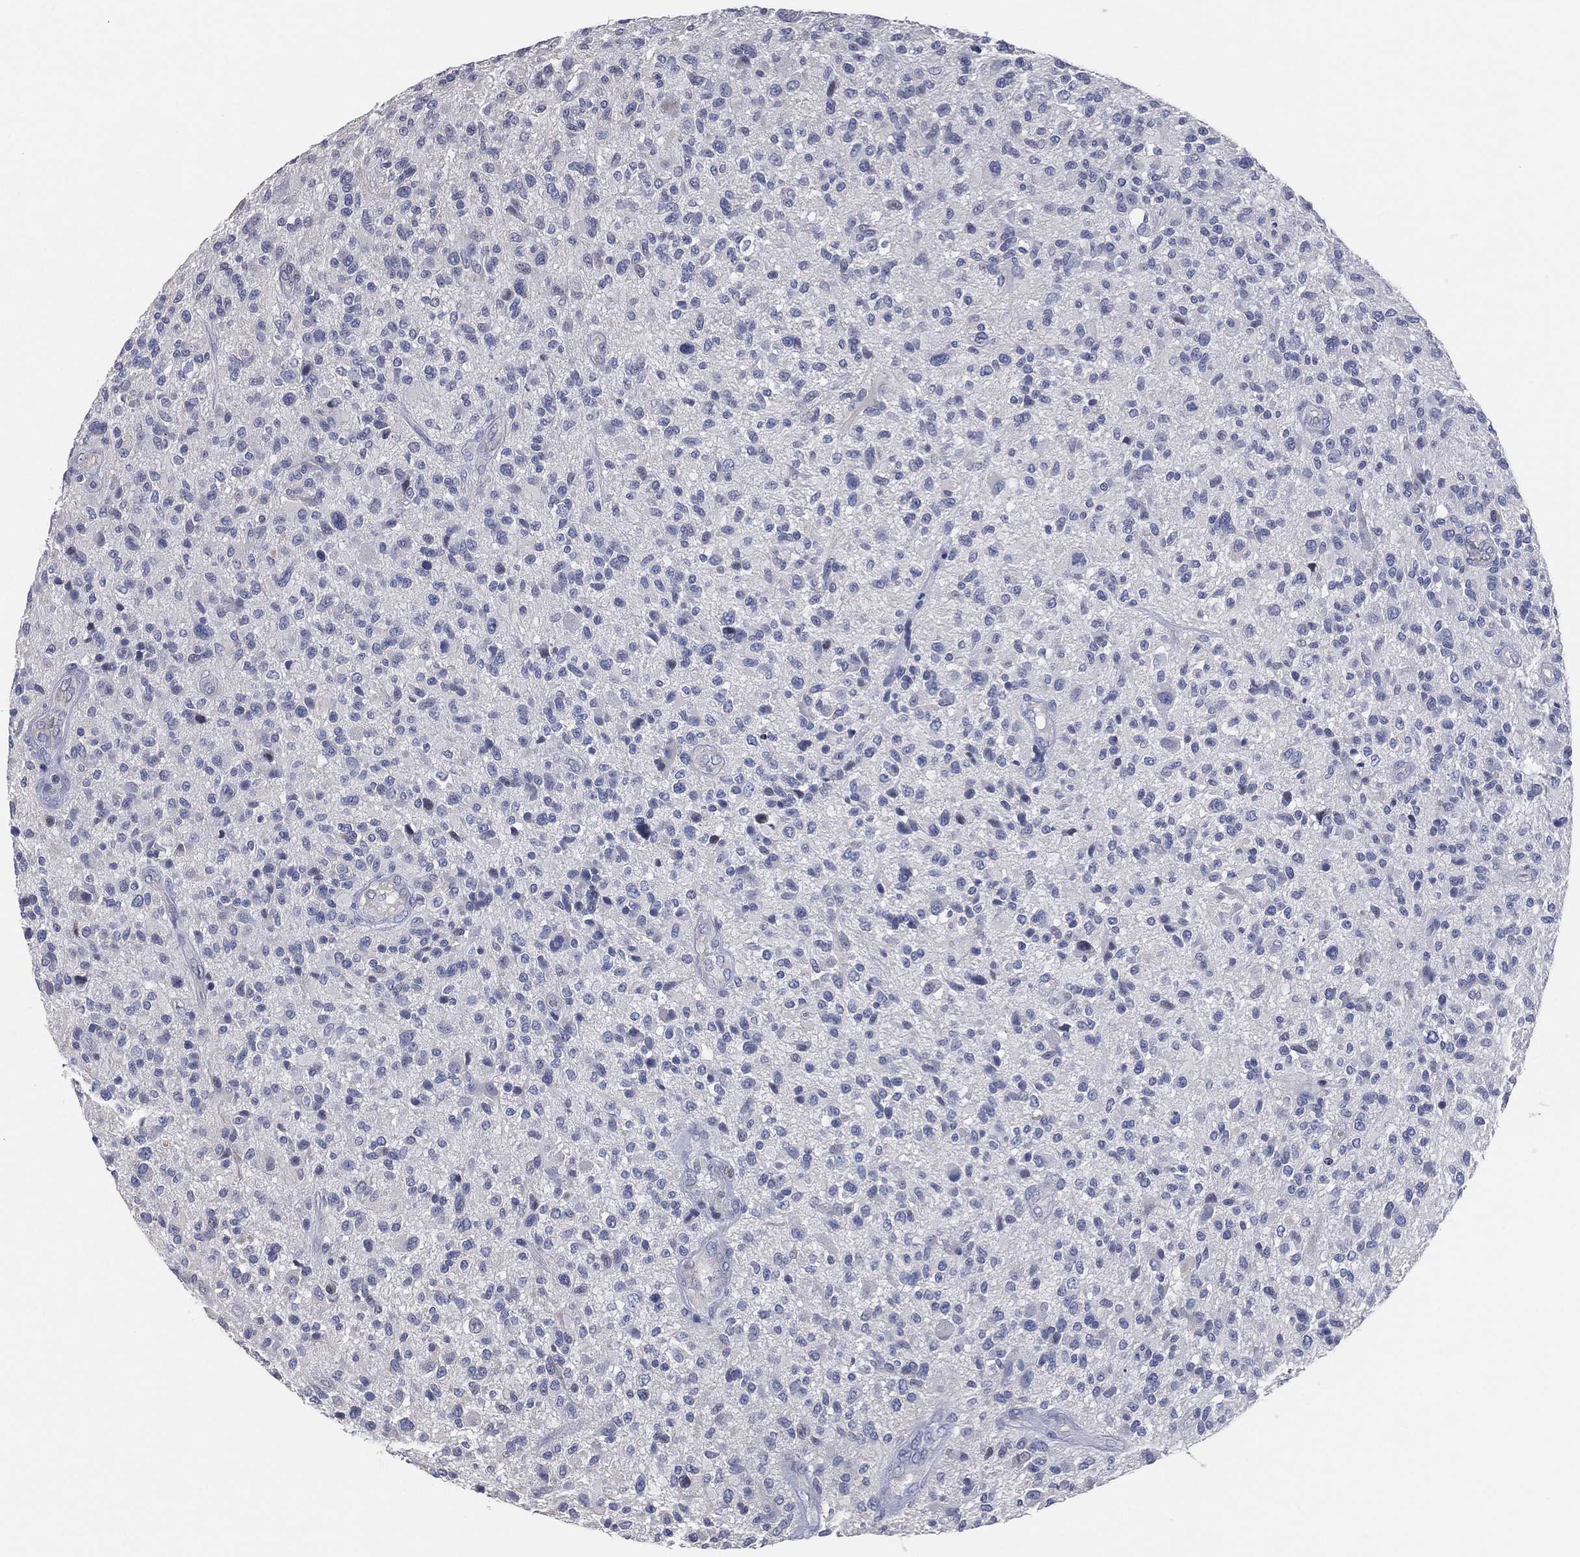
{"staining": {"intensity": "negative", "quantity": "none", "location": "none"}, "tissue": "glioma", "cell_type": "Tumor cells", "image_type": "cancer", "snomed": [{"axis": "morphology", "description": "Glioma, malignant, High grade"}, {"axis": "topography", "description": "Brain"}], "caption": "Immunohistochemistry image of neoplastic tissue: human glioma stained with DAB demonstrates no significant protein expression in tumor cells.", "gene": "CFTR", "patient": {"sex": "male", "age": 47}}